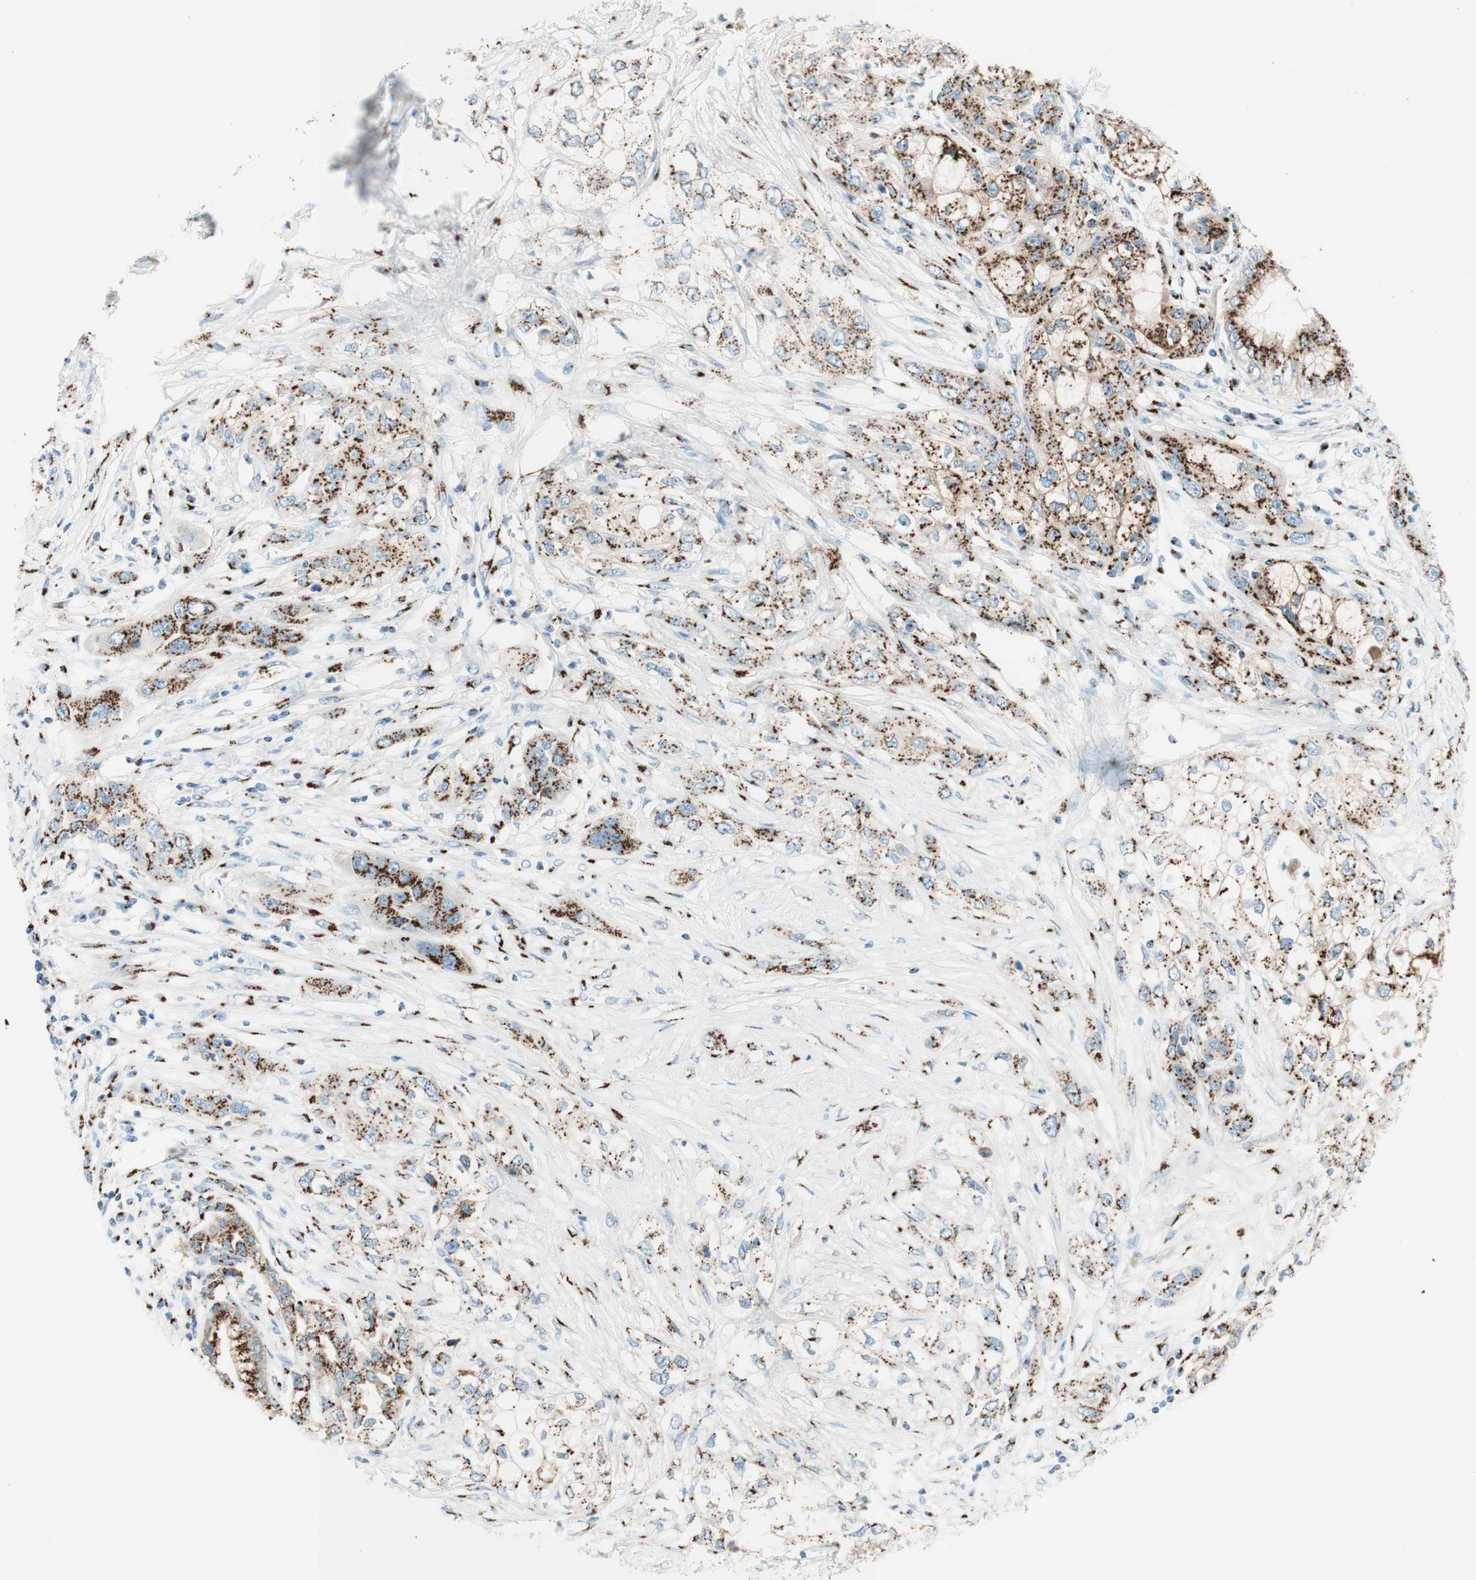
{"staining": {"intensity": "strong", "quantity": ">75%", "location": "cytoplasmic/membranous"}, "tissue": "pancreatic cancer", "cell_type": "Tumor cells", "image_type": "cancer", "snomed": [{"axis": "morphology", "description": "Adenocarcinoma, NOS"}, {"axis": "topography", "description": "Pancreas"}], "caption": "A histopathology image of pancreatic cancer stained for a protein reveals strong cytoplasmic/membranous brown staining in tumor cells.", "gene": "GOLGB1", "patient": {"sex": "female", "age": 70}}